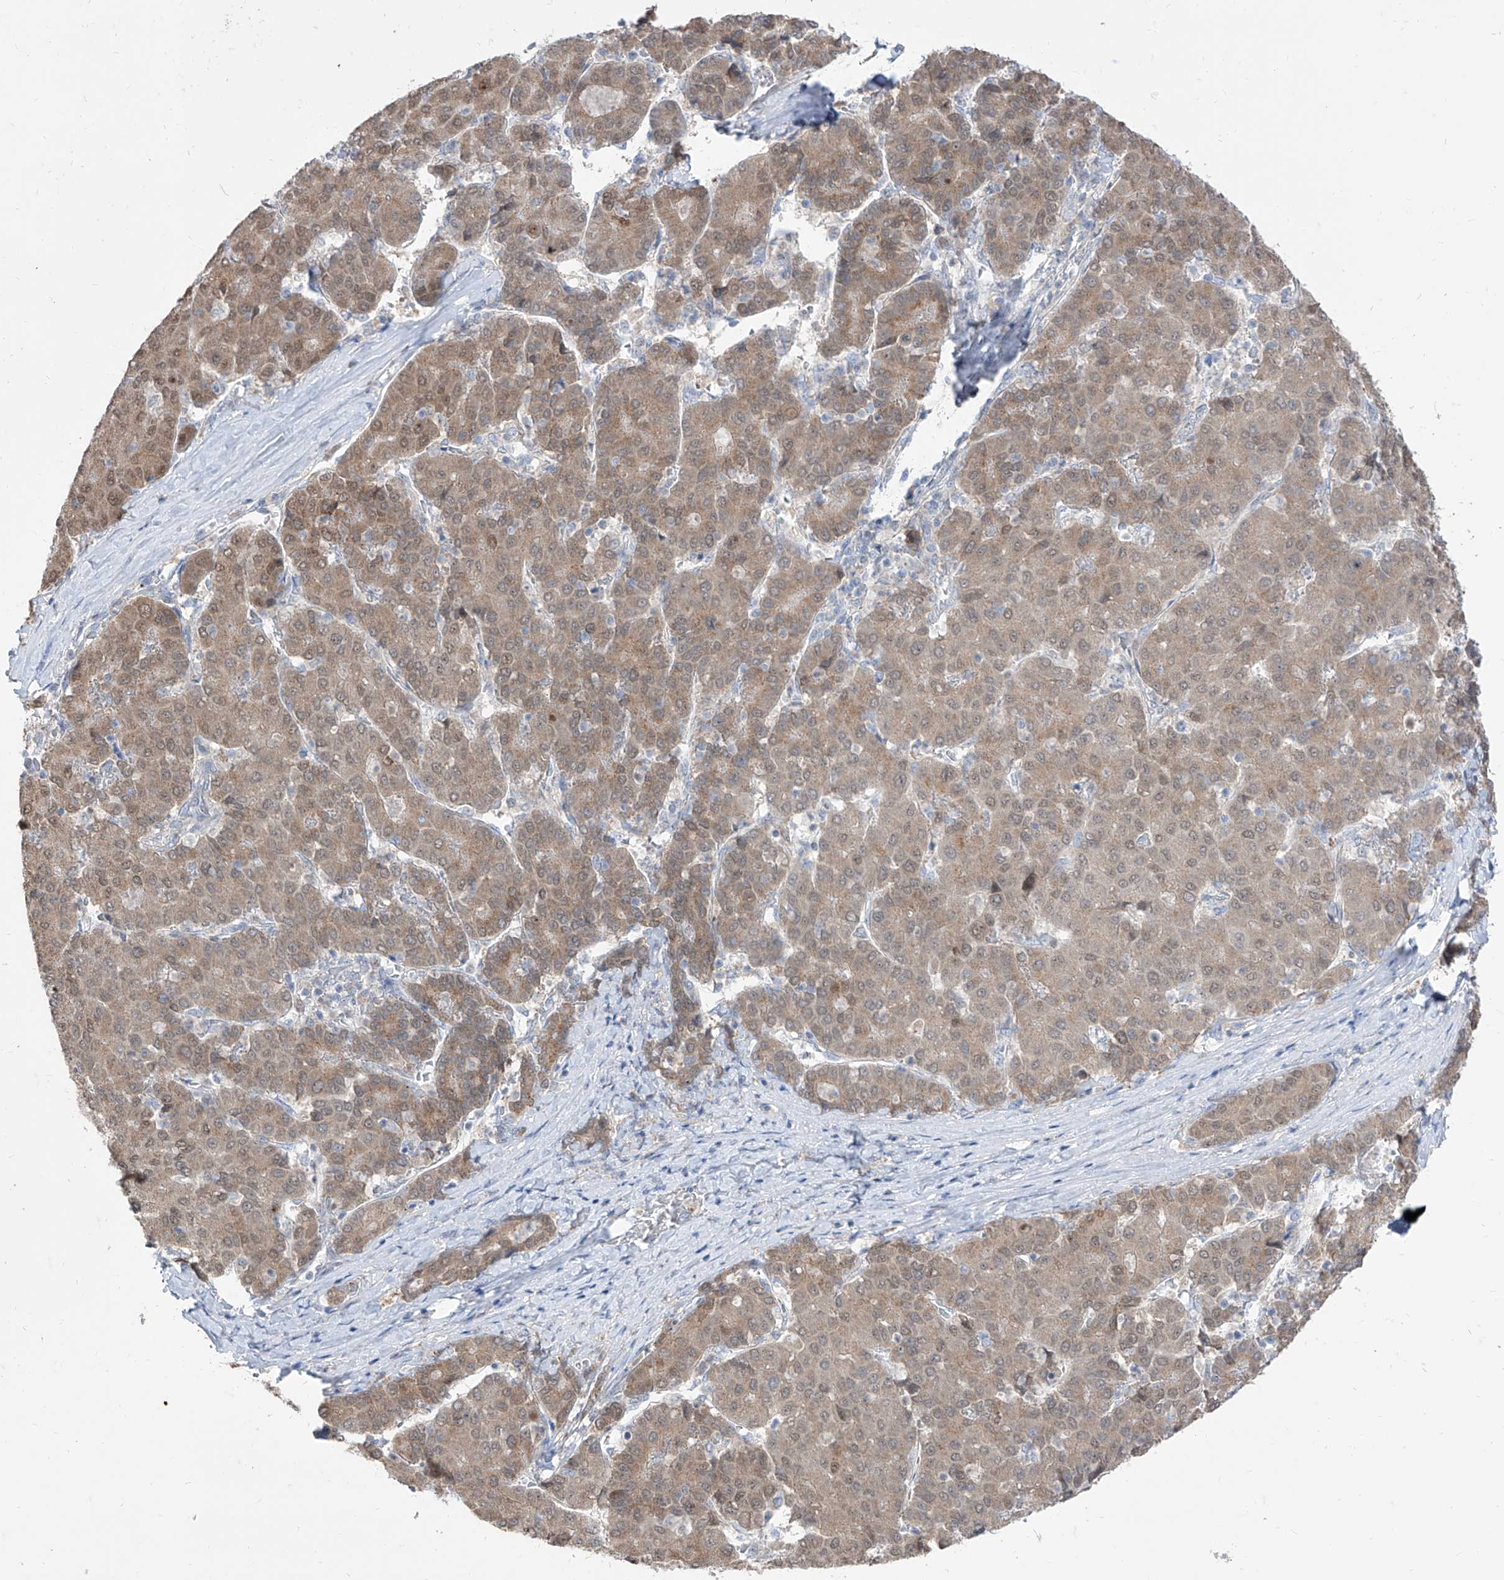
{"staining": {"intensity": "moderate", "quantity": ">75%", "location": "cytoplasmic/membranous"}, "tissue": "liver cancer", "cell_type": "Tumor cells", "image_type": "cancer", "snomed": [{"axis": "morphology", "description": "Carcinoma, Hepatocellular, NOS"}, {"axis": "topography", "description": "Liver"}], "caption": "The micrograph reveals staining of liver cancer (hepatocellular carcinoma), revealing moderate cytoplasmic/membranous protein staining (brown color) within tumor cells. The protein of interest is stained brown, and the nuclei are stained in blue (DAB (3,3'-diaminobenzidine) IHC with brightfield microscopy, high magnification).", "gene": "BROX", "patient": {"sex": "male", "age": 65}}